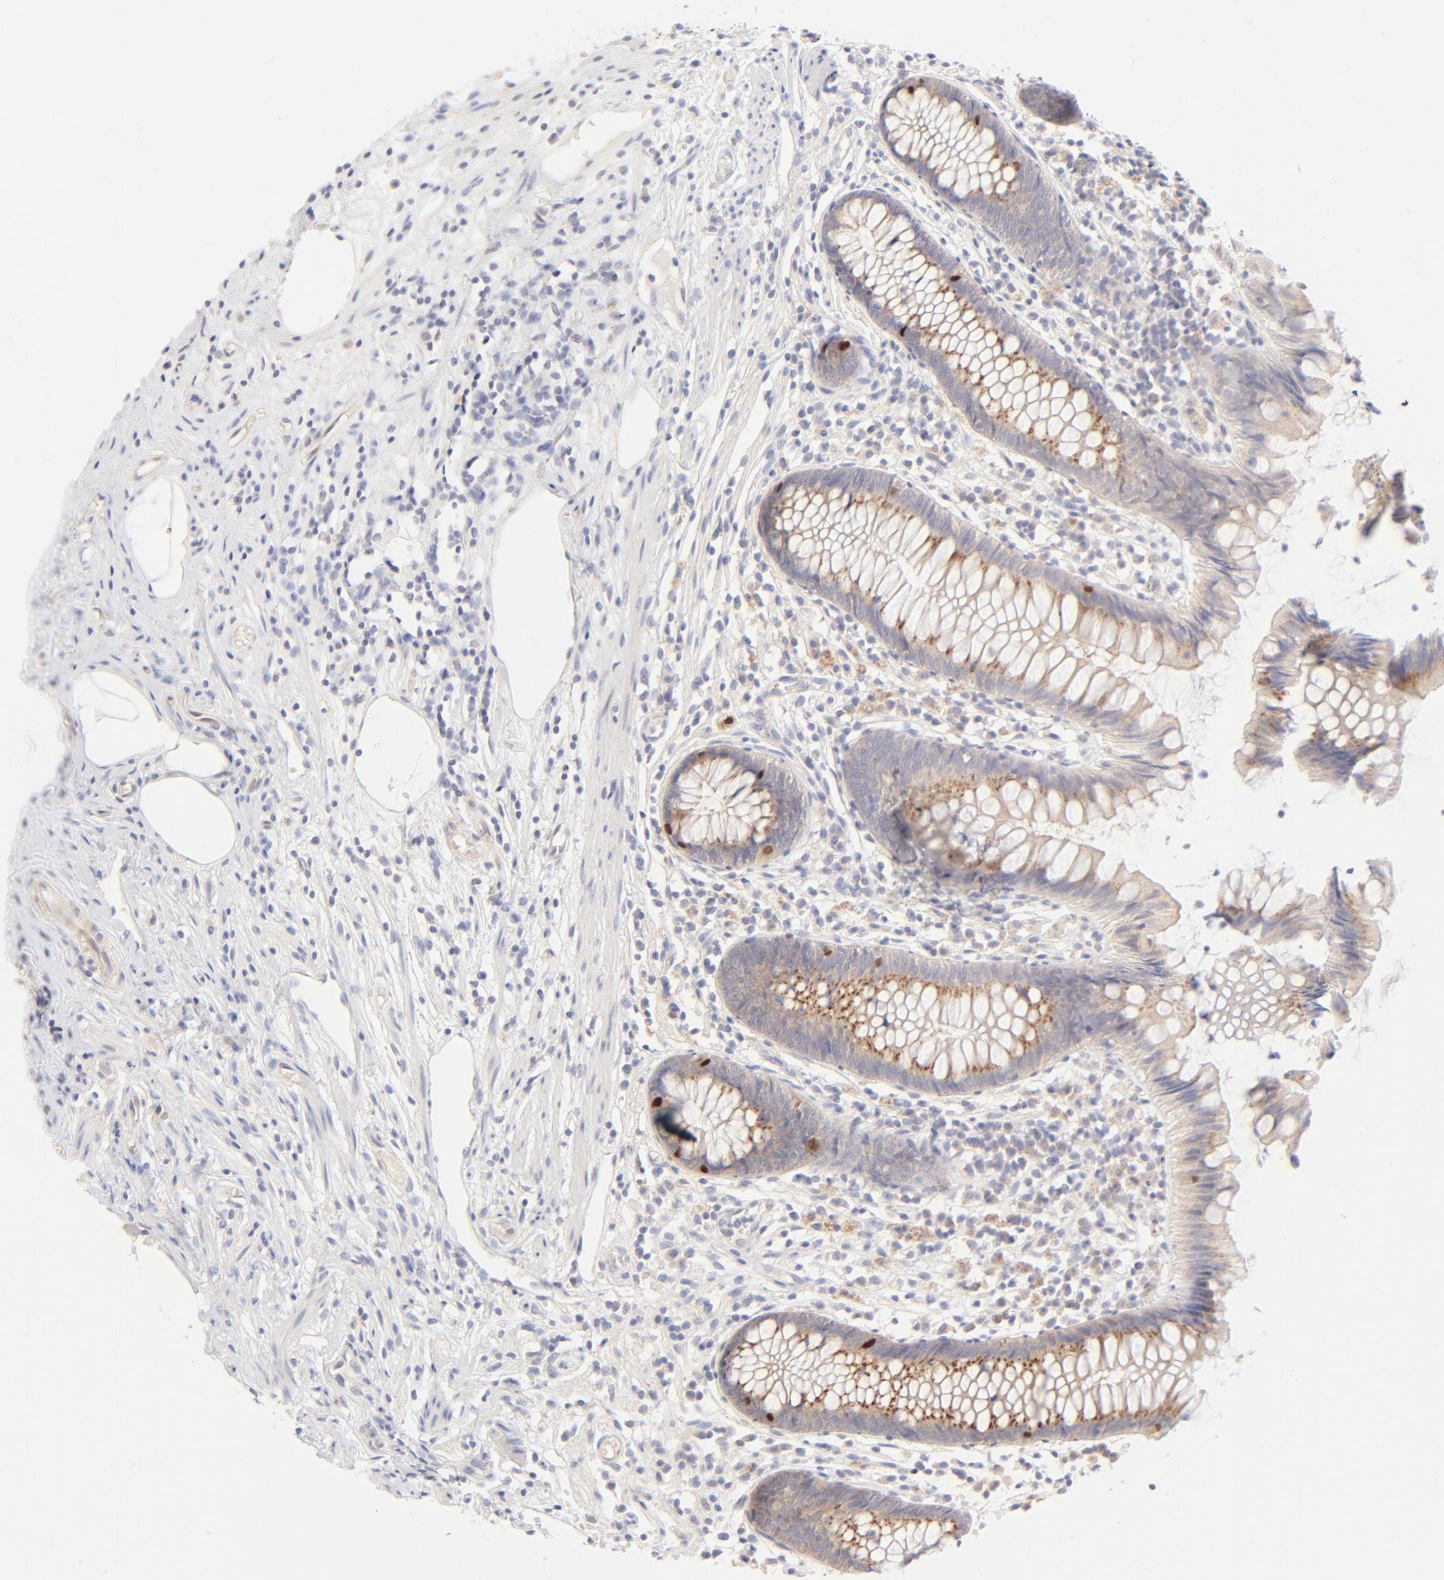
{"staining": {"intensity": "moderate", "quantity": "25%-75%", "location": "cytoplasmic/membranous"}, "tissue": "appendix", "cell_type": "Glandular cells", "image_type": "normal", "snomed": [{"axis": "morphology", "description": "Normal tissue, NOS"}, {"axis": "topography", "description": "Appendix"}], "caption": "Appendix stained with IHC shows moderate cytoplasmic/membranous expression in approximately 25%-75% of glandular cells. The protein of interest is shown in brown color, while the nuclei are stained blue.", "gene": "NKX2", "patient": {"sex": "male", "age": 38}}